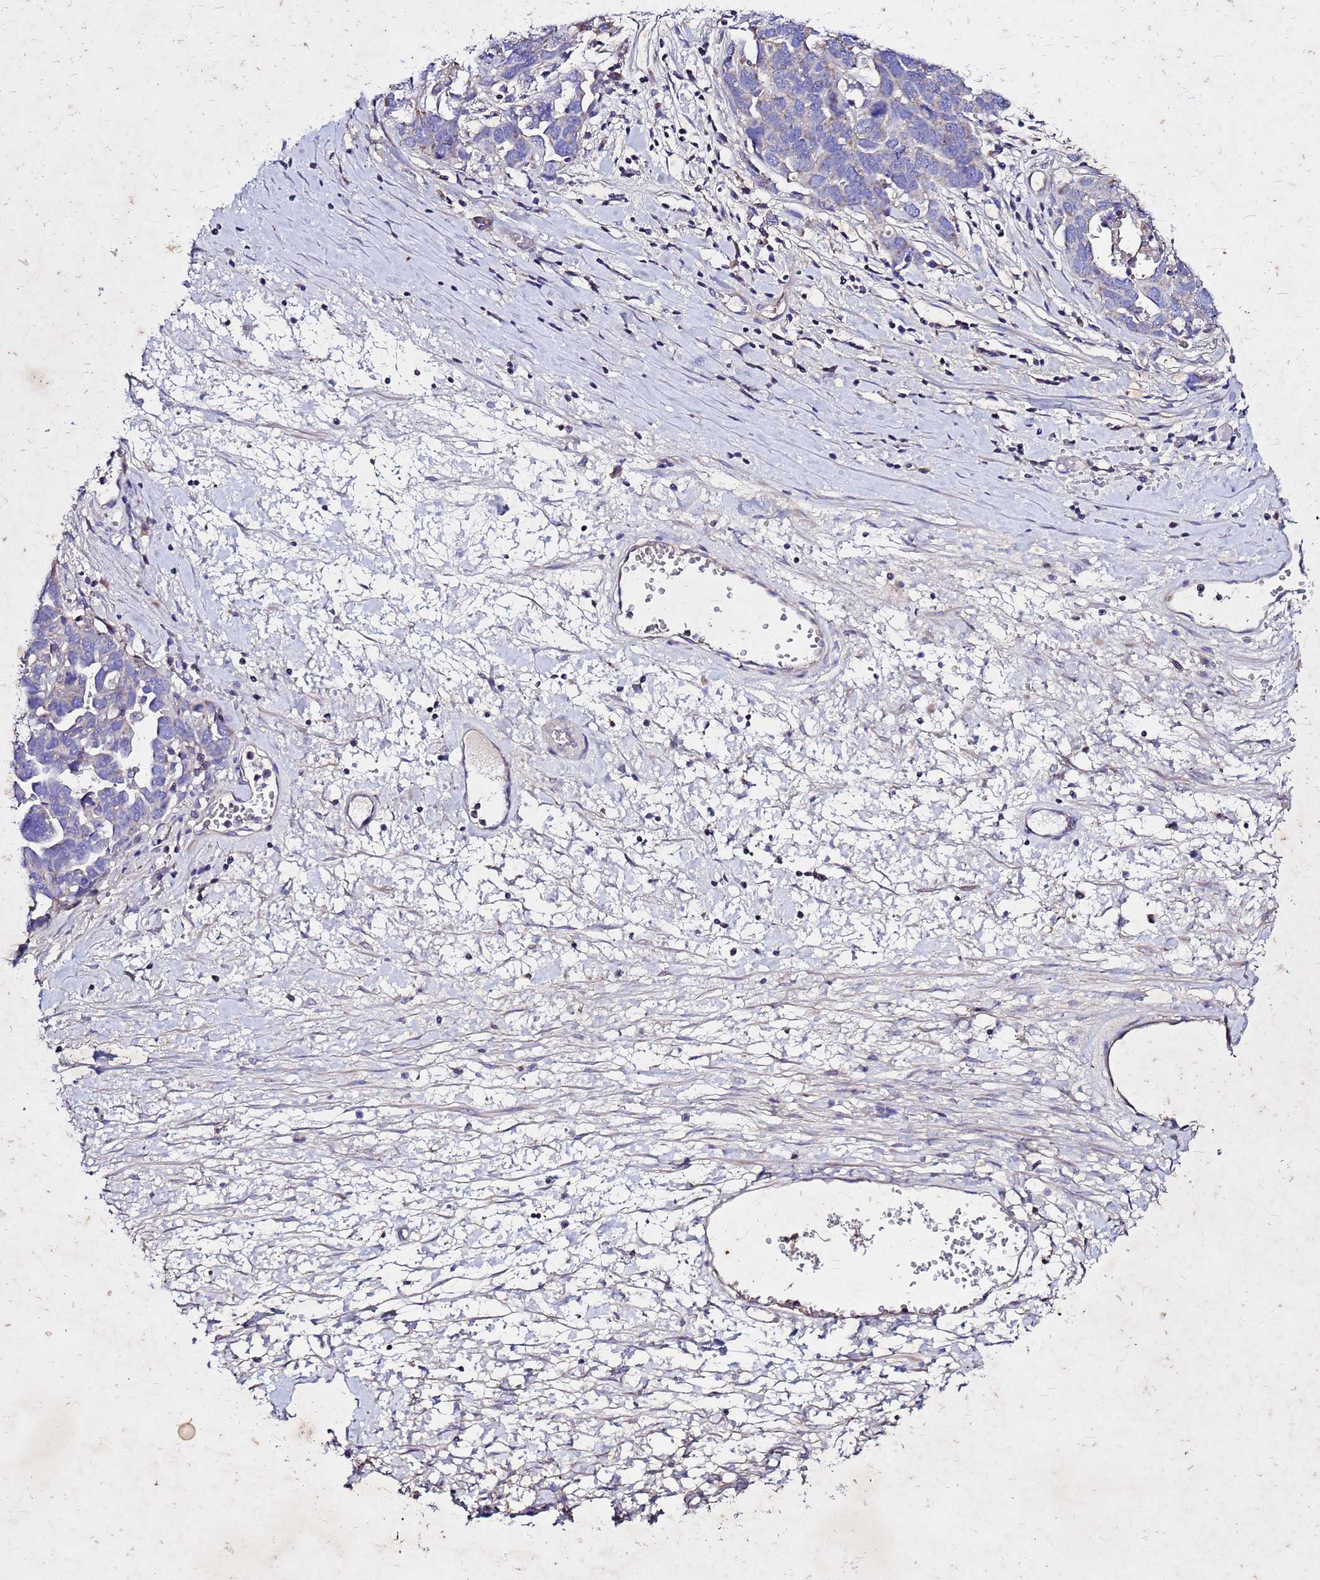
{"staining": {"intensity": "weak", "quantity": "<25%", "location": "cytoplasmic/membranous"}, "tissue": "ovarian cancer", "cell_type": "Tumor cells", "image_type": "cancer", "snomed": [{"axis": "morphology", "description": "Cystadenocarcinoma, serous, NOS"}, {"axis": "topography", "description": "Ovary"}], "caption": "The IHC photomicrograph has no significant staining in tumor cells of ovarian serous cystadenocarcinoma tissue. (DAB (3,3'-diaminobenzidine) IHC visualized using brightfield microscopy, high magnification).", "gene": "COX14", "patient": {"sex": "female", "age": 54}}